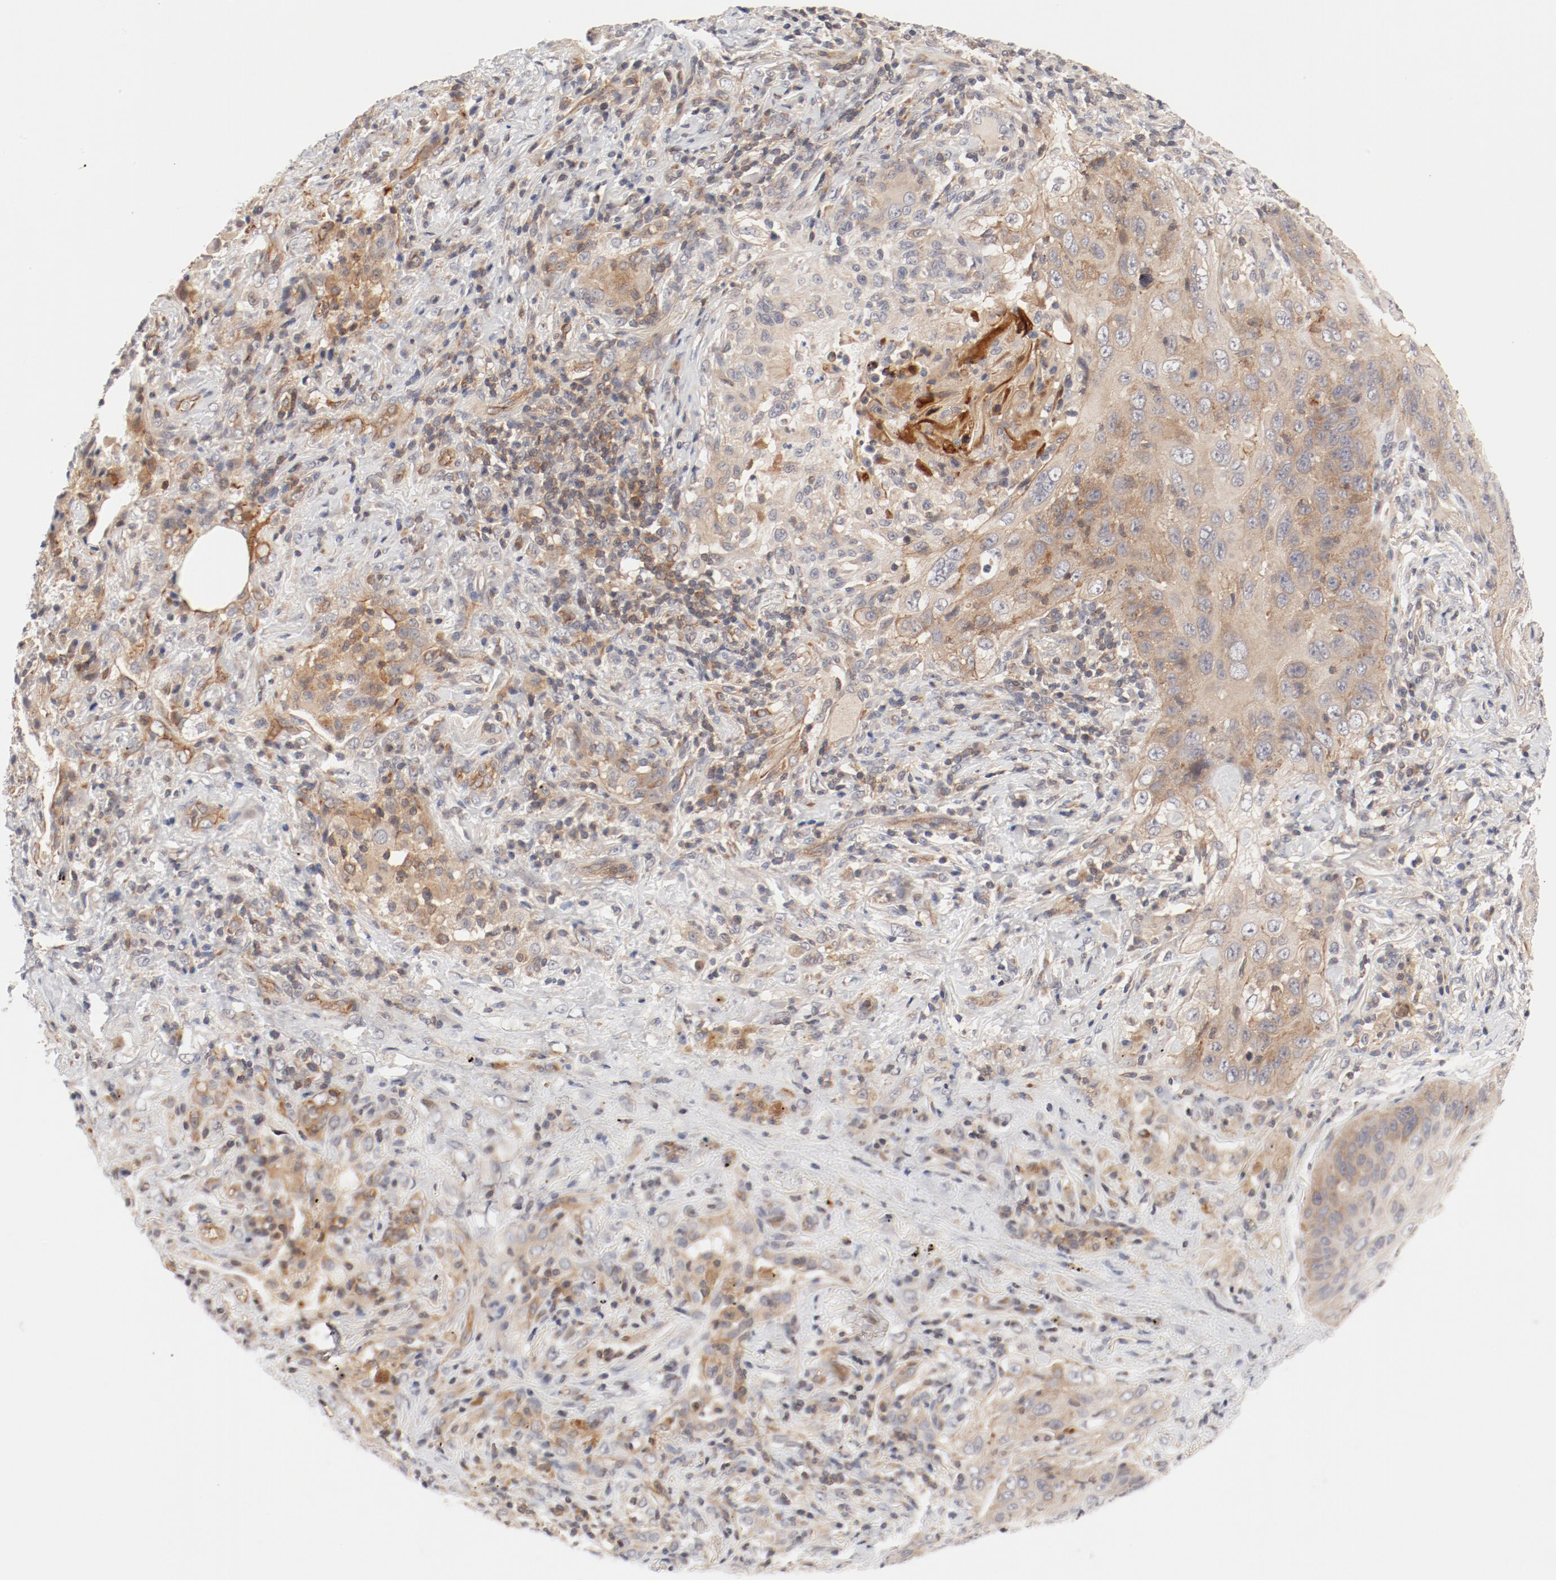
{"staining": {"intensity": "moderate", "quantity": ">75%", "location": "cytoplasmic/membranous"}, "tissue": "lung cancer", "cell_type": "Tumor cells", "image_type": "cancer", "snomed": [{"axis": "morphology", "description": "Squamous cell carcinoma, NOS"}, {"axis": "topography", "description": "Lung"}], "caption": "Immunohistochemical staining of human lung cancer reveals medium levels of moderate cytoplasmic/membranous protein staining in approximately >75% of tumor cells.", "gene": "ZNF267", "patient": {"sex": "female", "age": 67}}